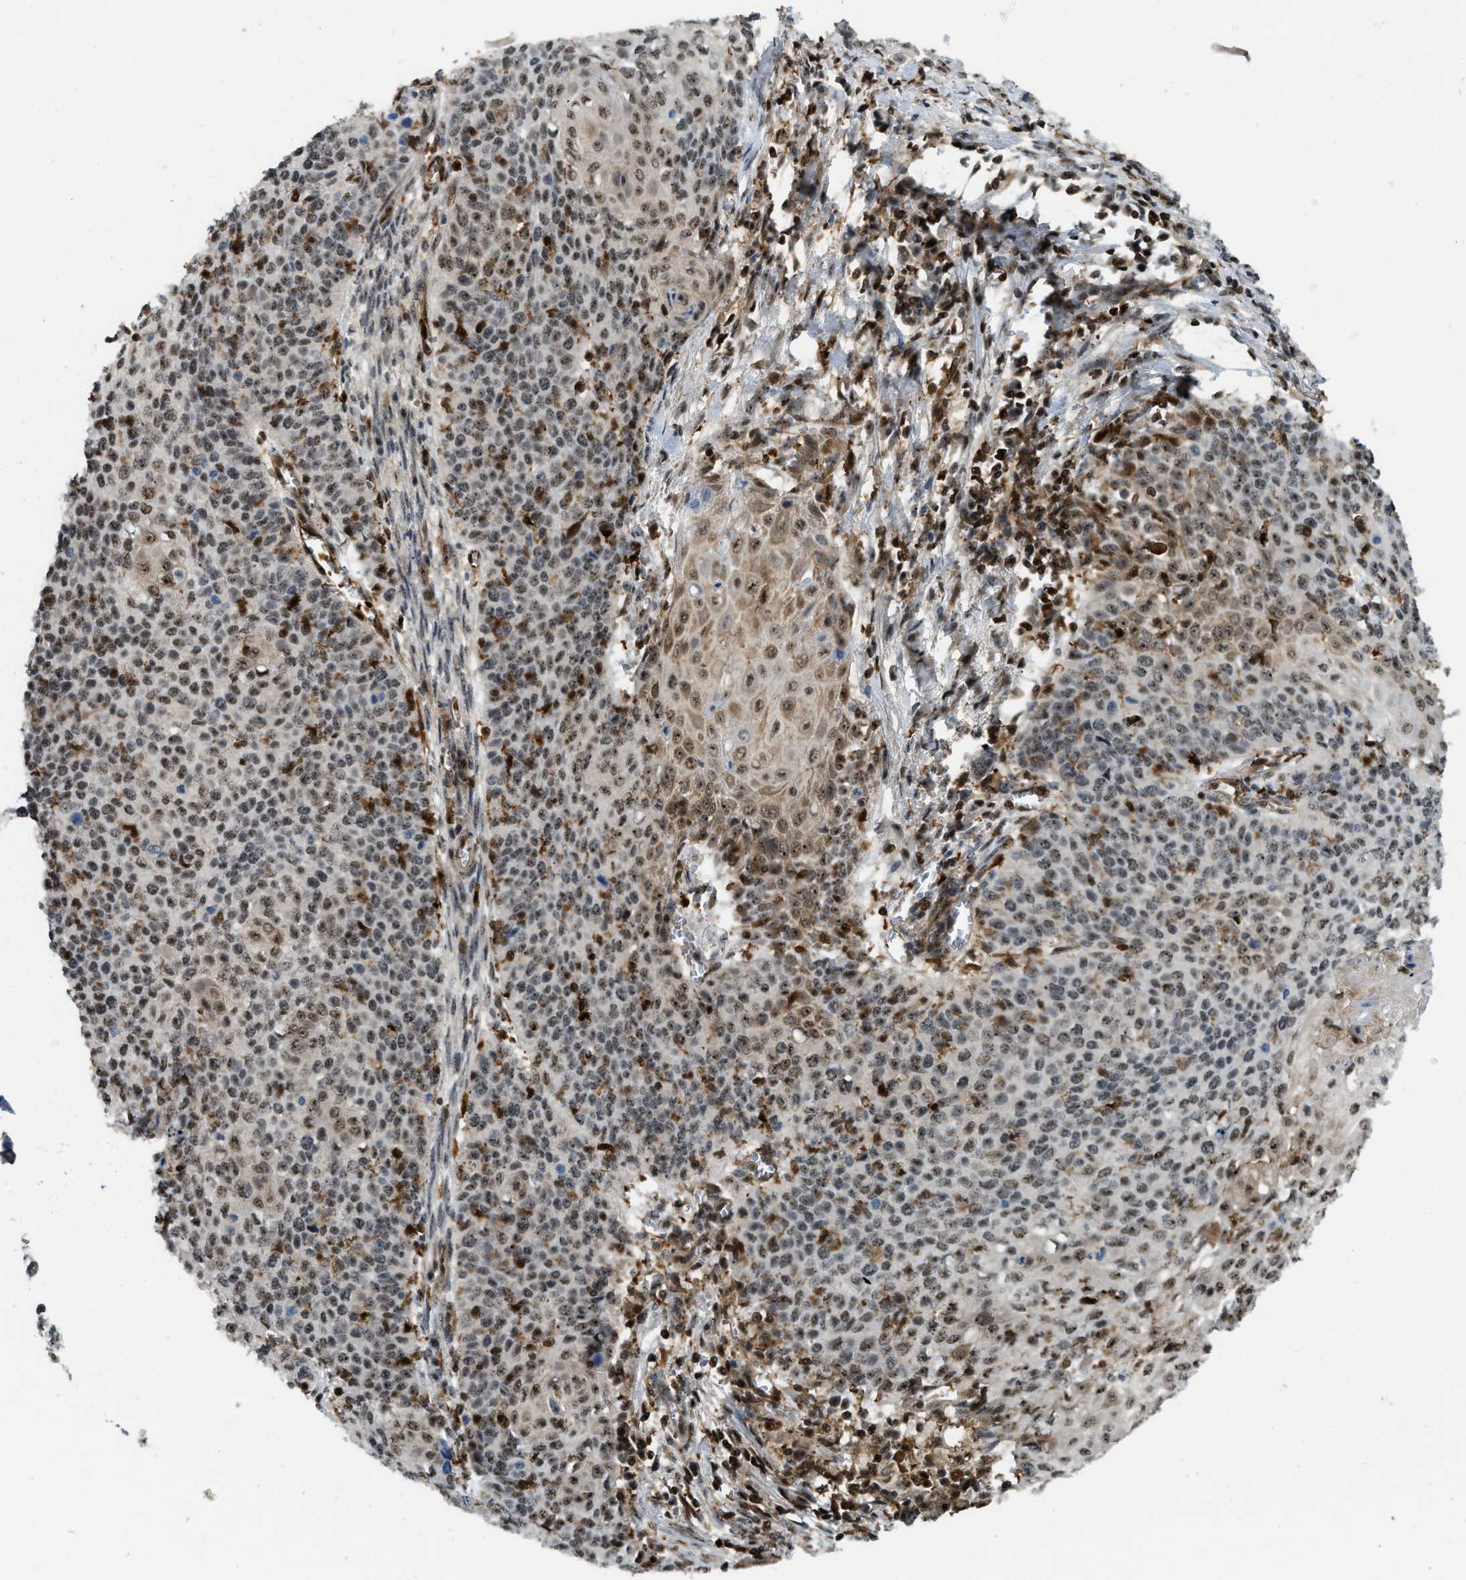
{"staining": {"intensity": "moderate", "quantity": "25%-75%", "location": "cytoplasmic/membranous,nuclear"}, "tissue": "cervical cancer", "cell_type": "Tumor cells", "image_type": "cancer", "snomed": [{"axis": "morphology", "description": "Squamous cell carcinoma, NOS"}, {"axis": "topography", "description": "Cervix"}], "caption": "Immunohistochemistry photomicrograph of neoplastic tissue: human cervical cancer stained using IHC shows medium levels of moderate protein expression localized specifically in the cytoplasmic/membranous and nuclear of tumor cells, appearing as a cytoplasmic/membranous and nuclear brown color.", "gene": "E2F1", "patient": {"sex": "female", "age": 39}}